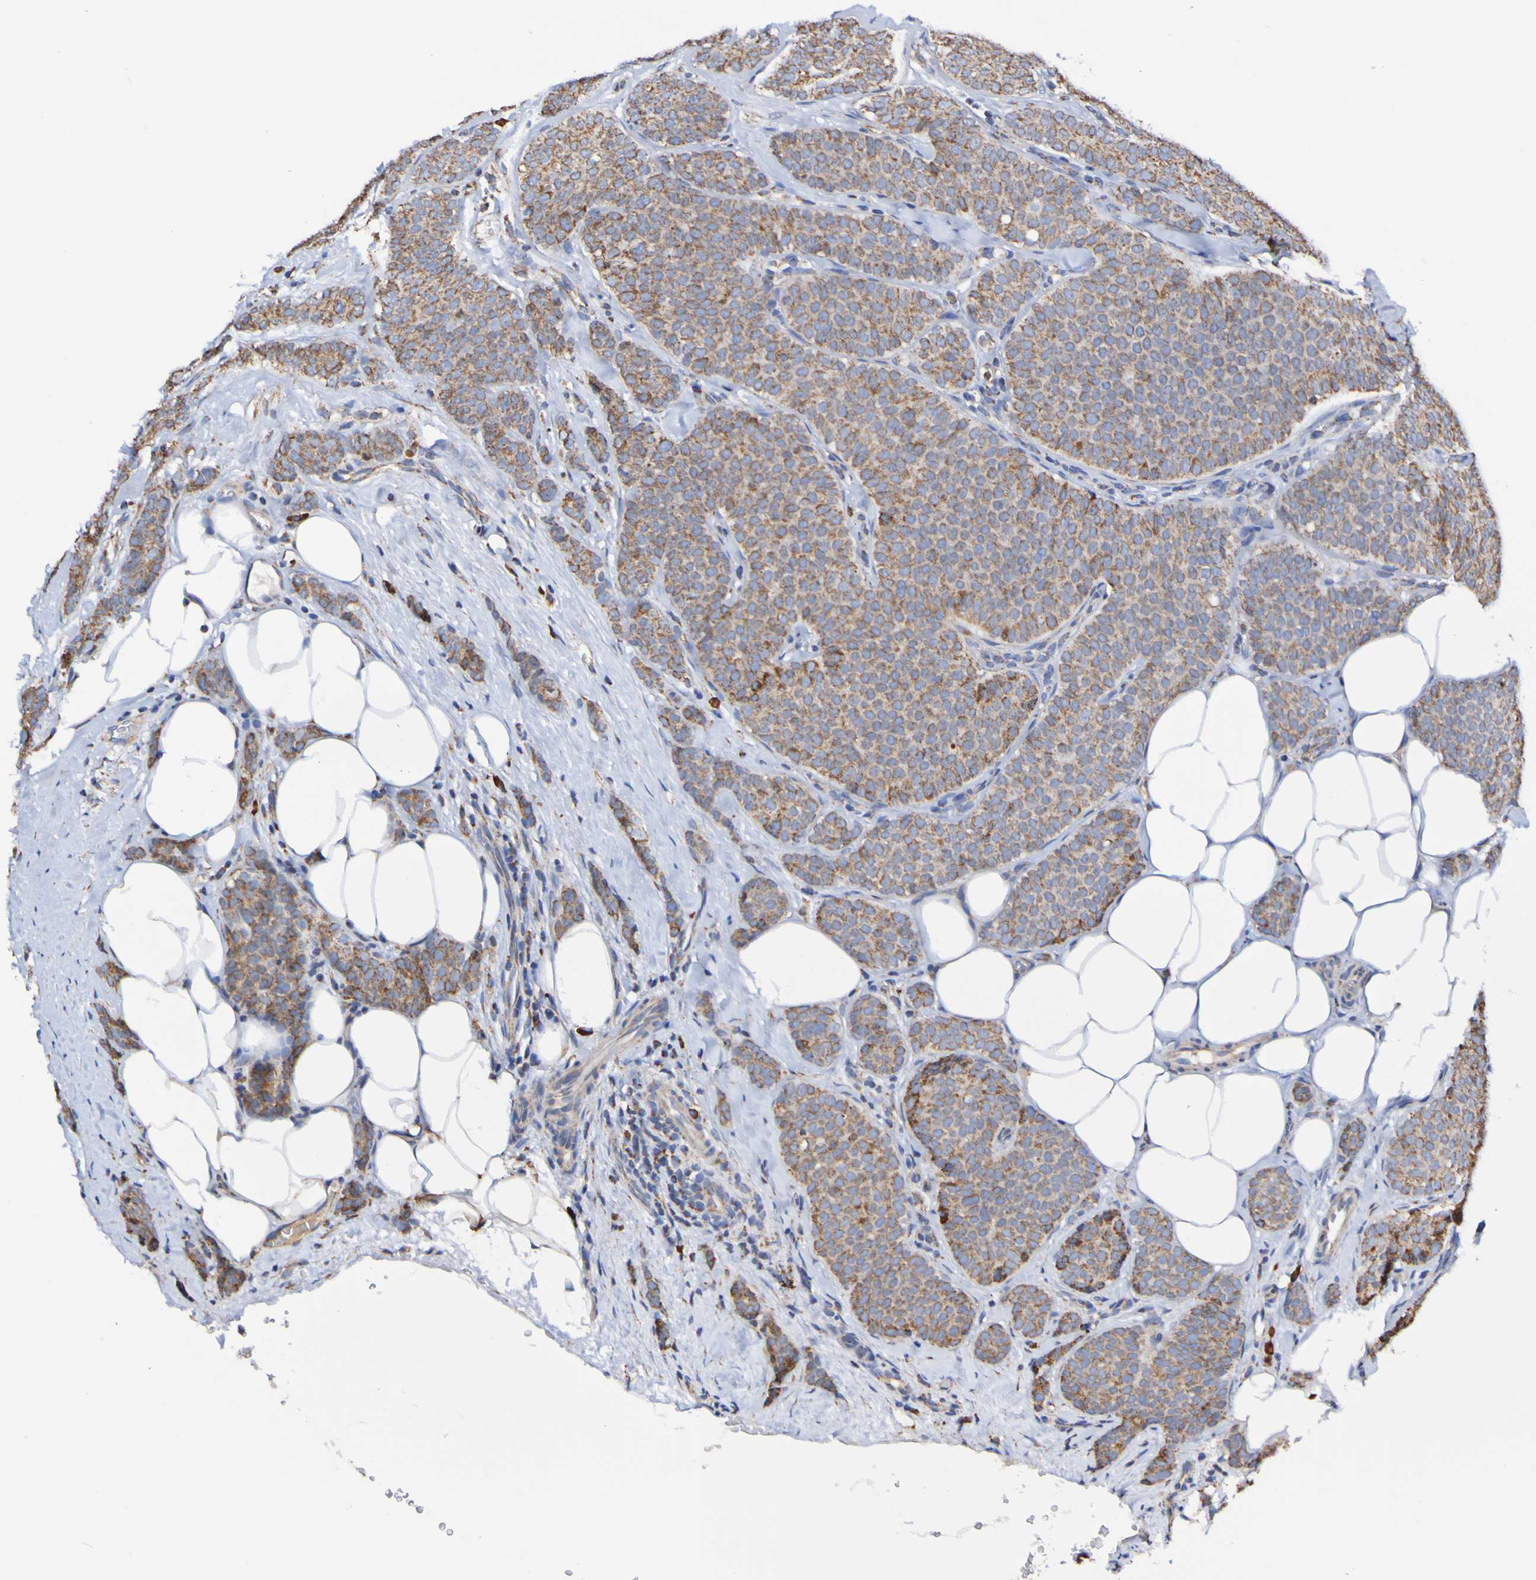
{"staining": {"intensity": "moderate", "quantity": ">75%", "location": "cytoplasmic/membranous"}, "tissue": "breast cancer", "cell_type": "Tumor cells", "image_type": "cancer", "snomed": [{"axis": "morphology", "description": "Lobular carcinoma"}, {"axis": "topography", "description": "Skin"}, {"axis": "topography", "description": "Breast"}], "caption": "DAB immunohistochemical staining of human breast cancer (lobular carcinoma) reveals moderate cytoplasmic/membranous protein staining in approximately >75% of tumor cells.", "gene": "IL18R1", "patient": {"sex": "female", "age": 46}}